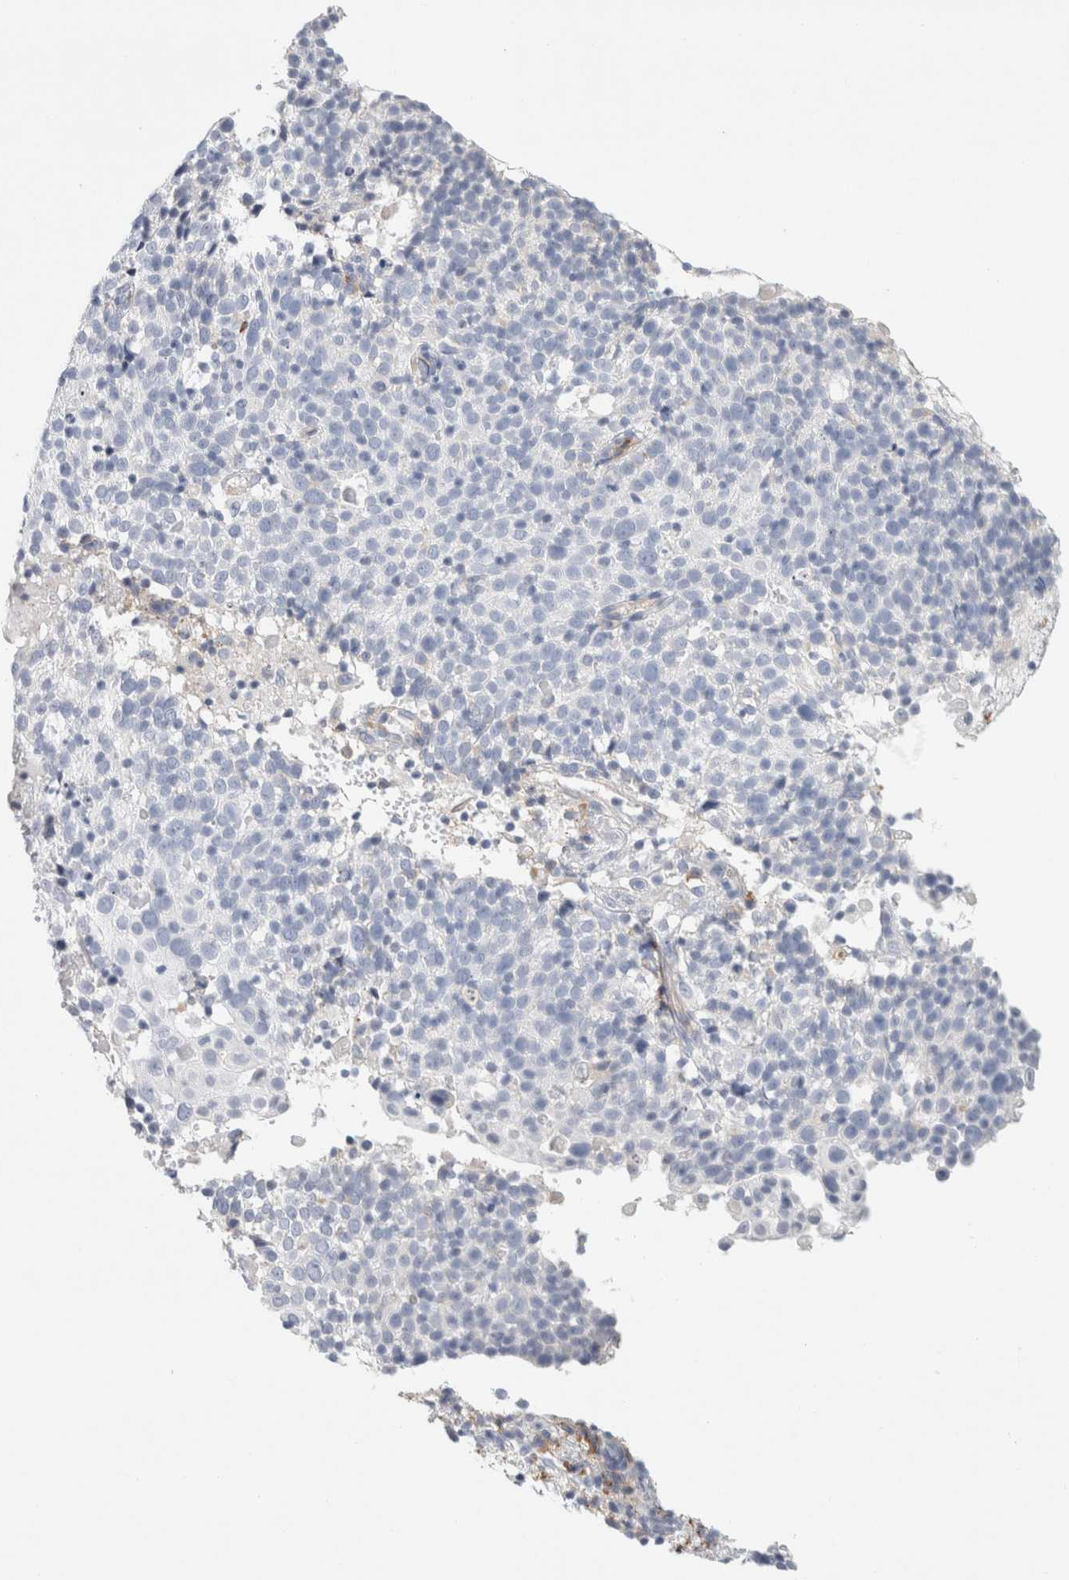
{"staining": {"intensity": "negative", "quantity": "none", "location": "none"}, "tissue": "cervical cancer", "cell_type": "Tumor cells", "image_type": "cancer", "snomed": [{"axis": "morphology", "description": "Squamous cell carcinoma, NOS"}, {"axis": "topography", "description": "Cervix"}], "caption": "High magnification brightfield microscopy of cervical cancer stained with DAB (3,3'-diaminobenzidine) (brown) and counterstained with hematoxylin (blue): tumor cells show no significant expression.", "gene": "CSK", "patient": {"sex": "female", "age": 74}}